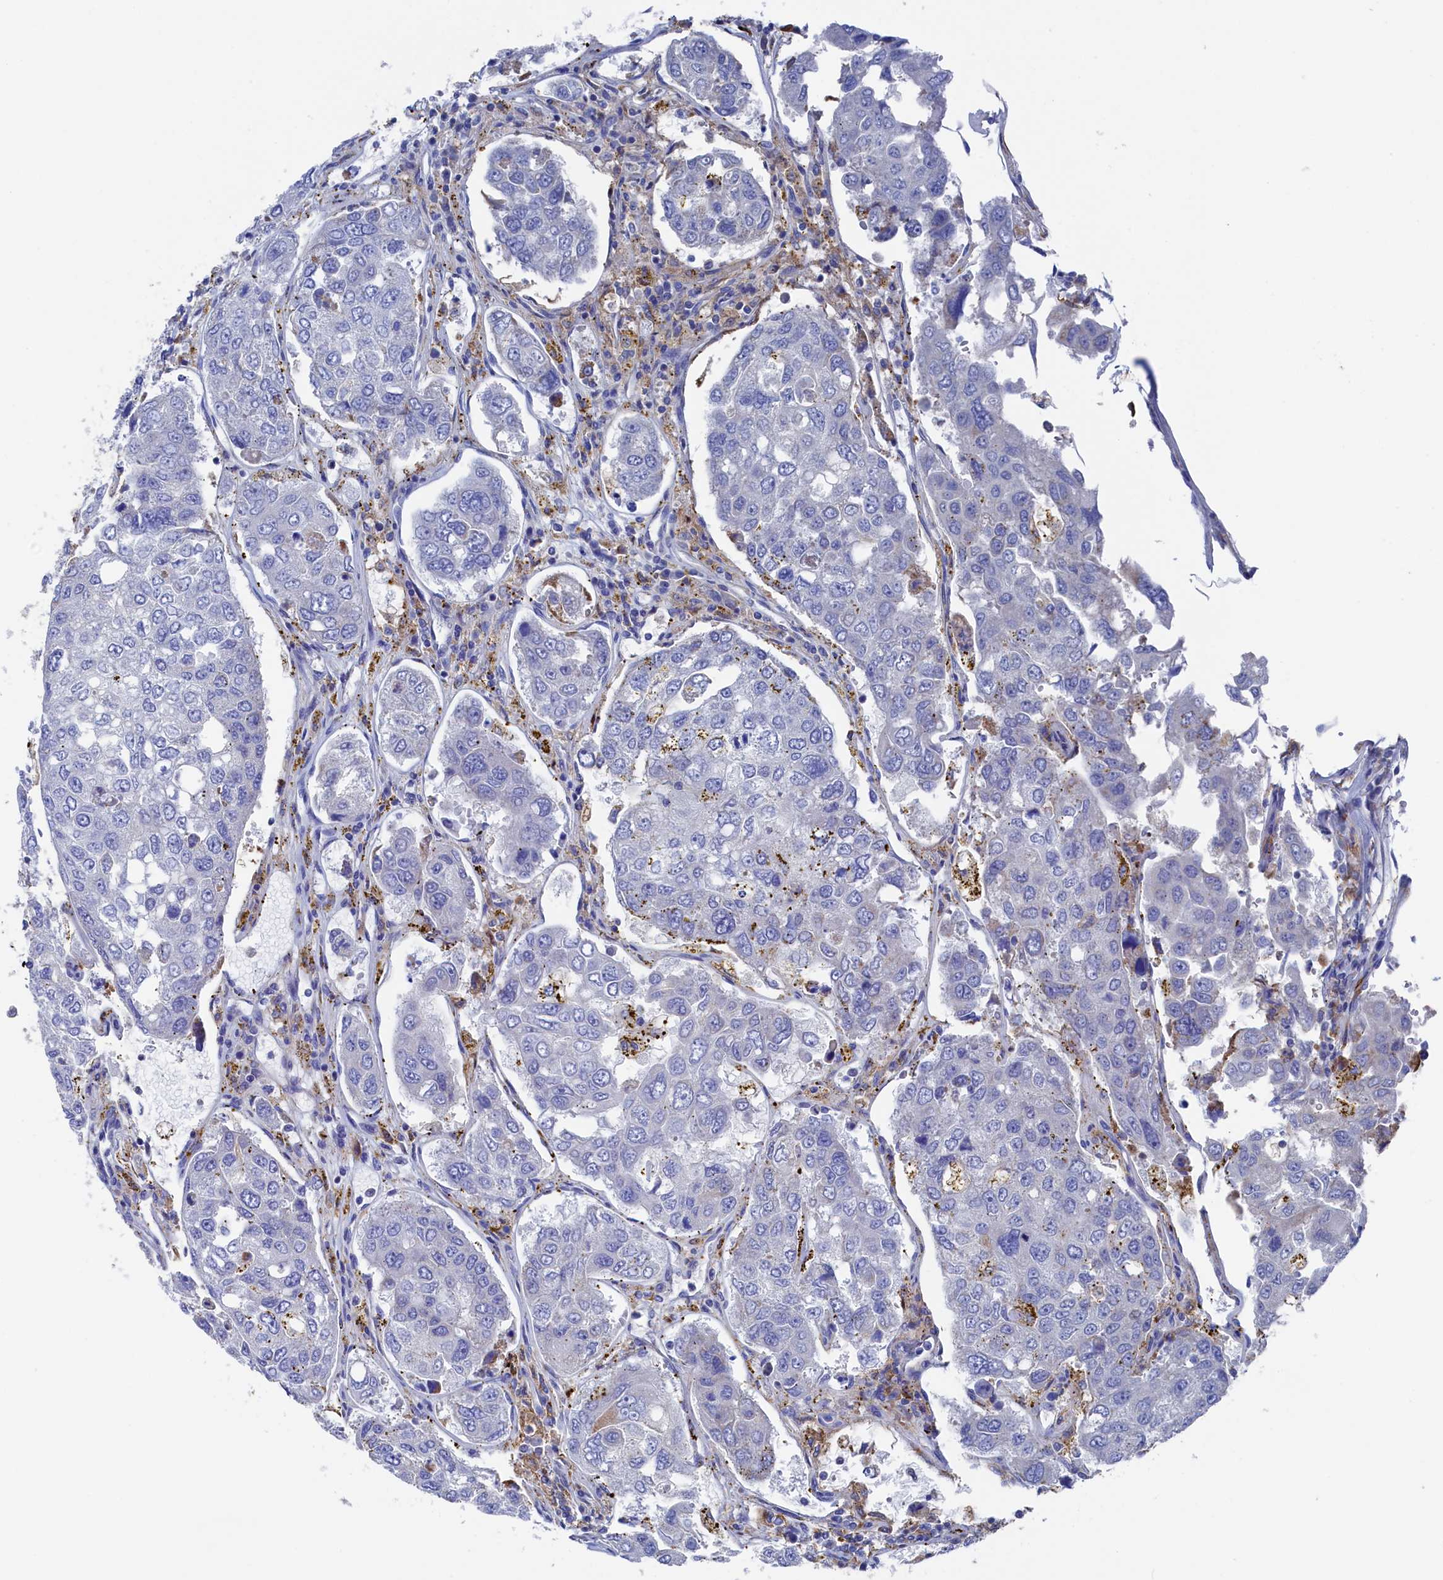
{"staining": {"intensity": "negative", "quantity": "none", "location": "none"}, "tissue": "urothelial cancer", "cell_type": "Tumor cells", "image_type": "cancer", "snomed": [{"axis": "morphology", "description": "Urothelial carcinoma, High grade"}, {"axis": "topography", "description": "Lymph node"}, {"axis": "topography", "description": "Urinary bladder"}], "caption": "Immunohistochemistry micrograph of human high-grade urothelial carcinoma stained for a protein (brown), which demonstrates no positivity in tumor cells.", "gene": "C12orf73", "patient": {"sex": "male", "age": 51}}